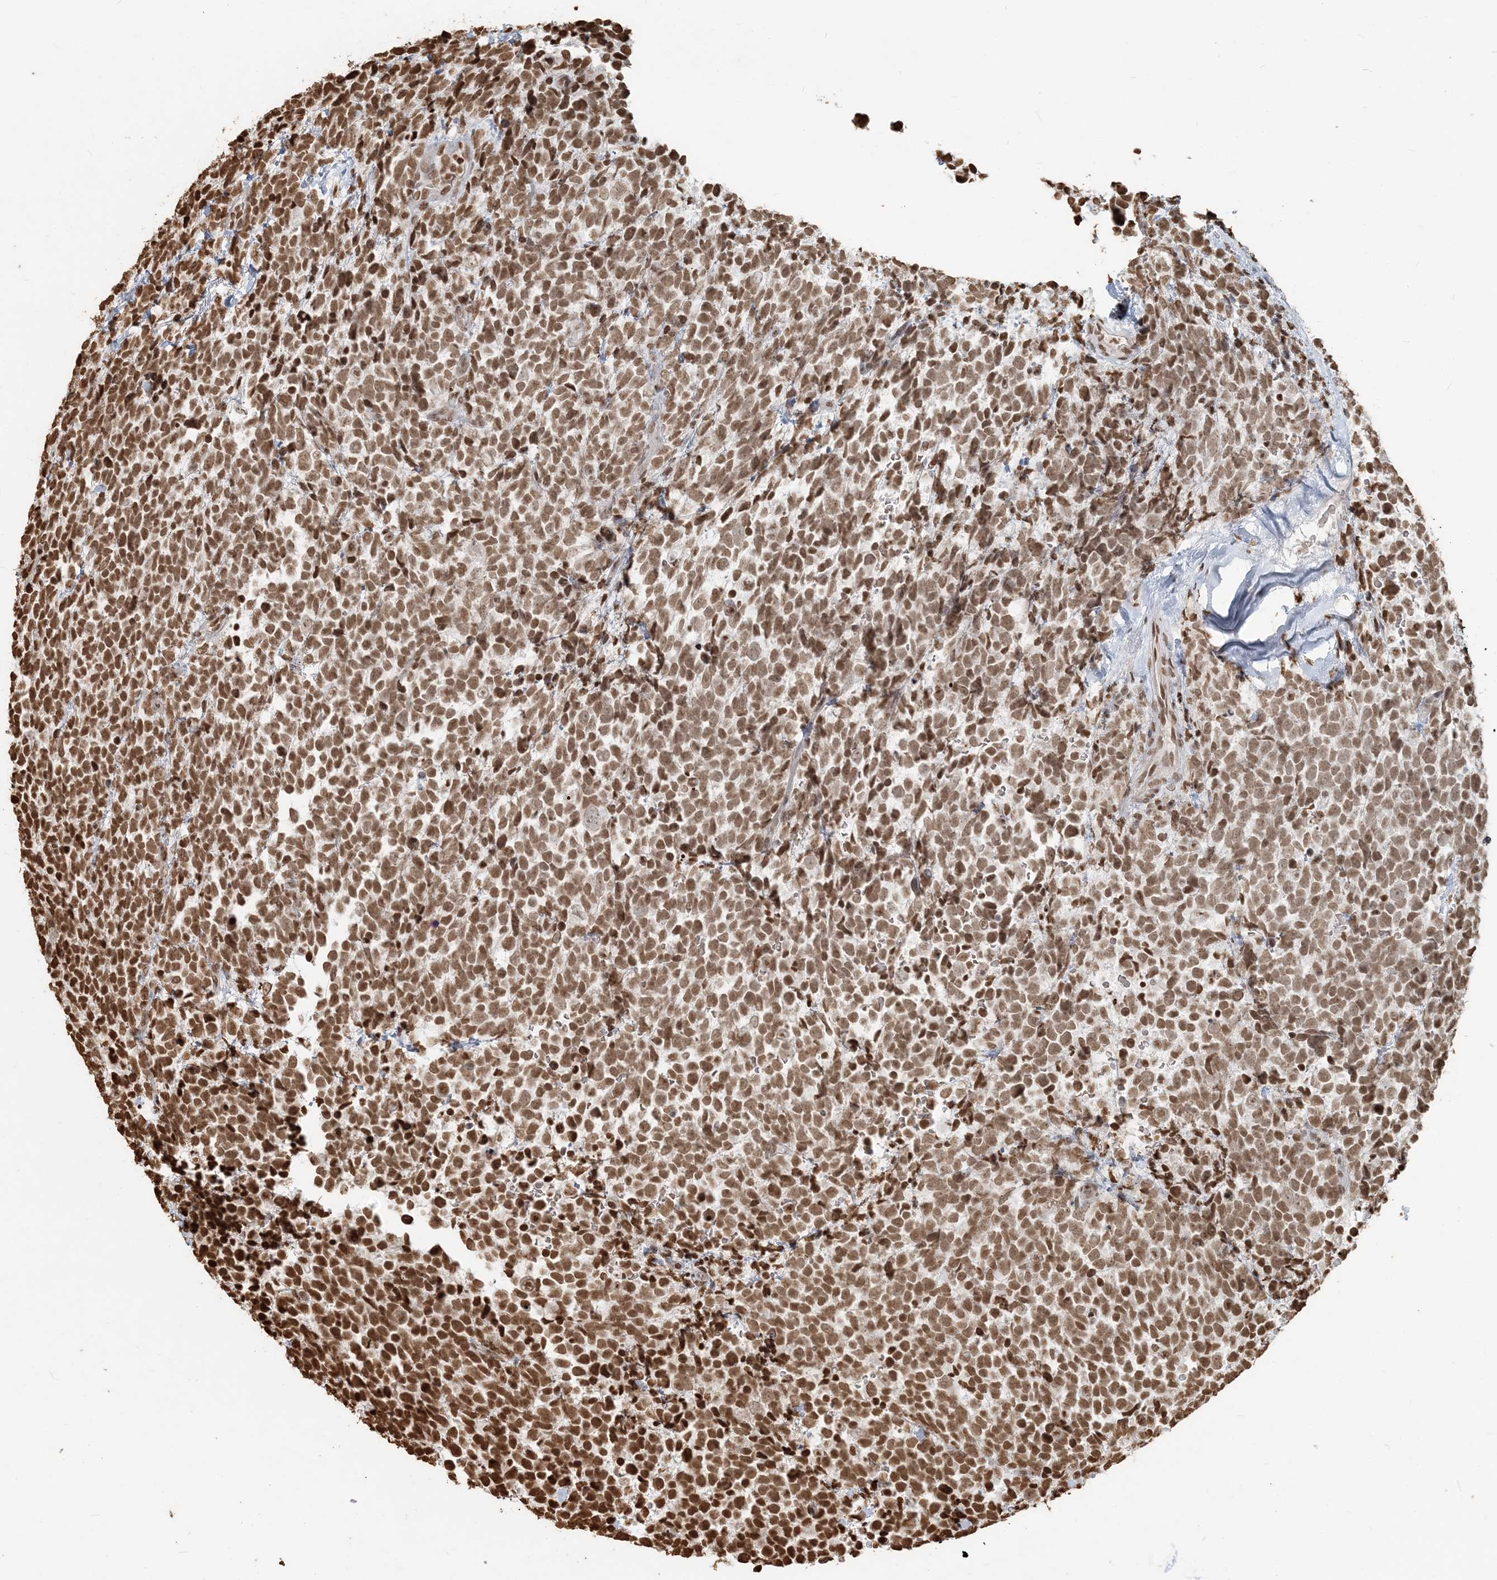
{"staining": {"intensity": "moderate", "quantity": ">75%", "location": "nuclear"}, "tissue": "urothelial cancer", "cell_type": "Tumor cells", "image_type": "cancer", "snomed": [{"axis": "morphology", "description": "Urothelial carcinoma, High grade"}, {"axis": "topography", "description": "Urinary bladder"}], "caption": "Urothelial cancer was stained to show a protein in brown. There is medium levels of moderate nuclear expression in about >75% of tumor cells.", "gene": "H3-3B", "patient": {"sex": "female", "age": 82}}